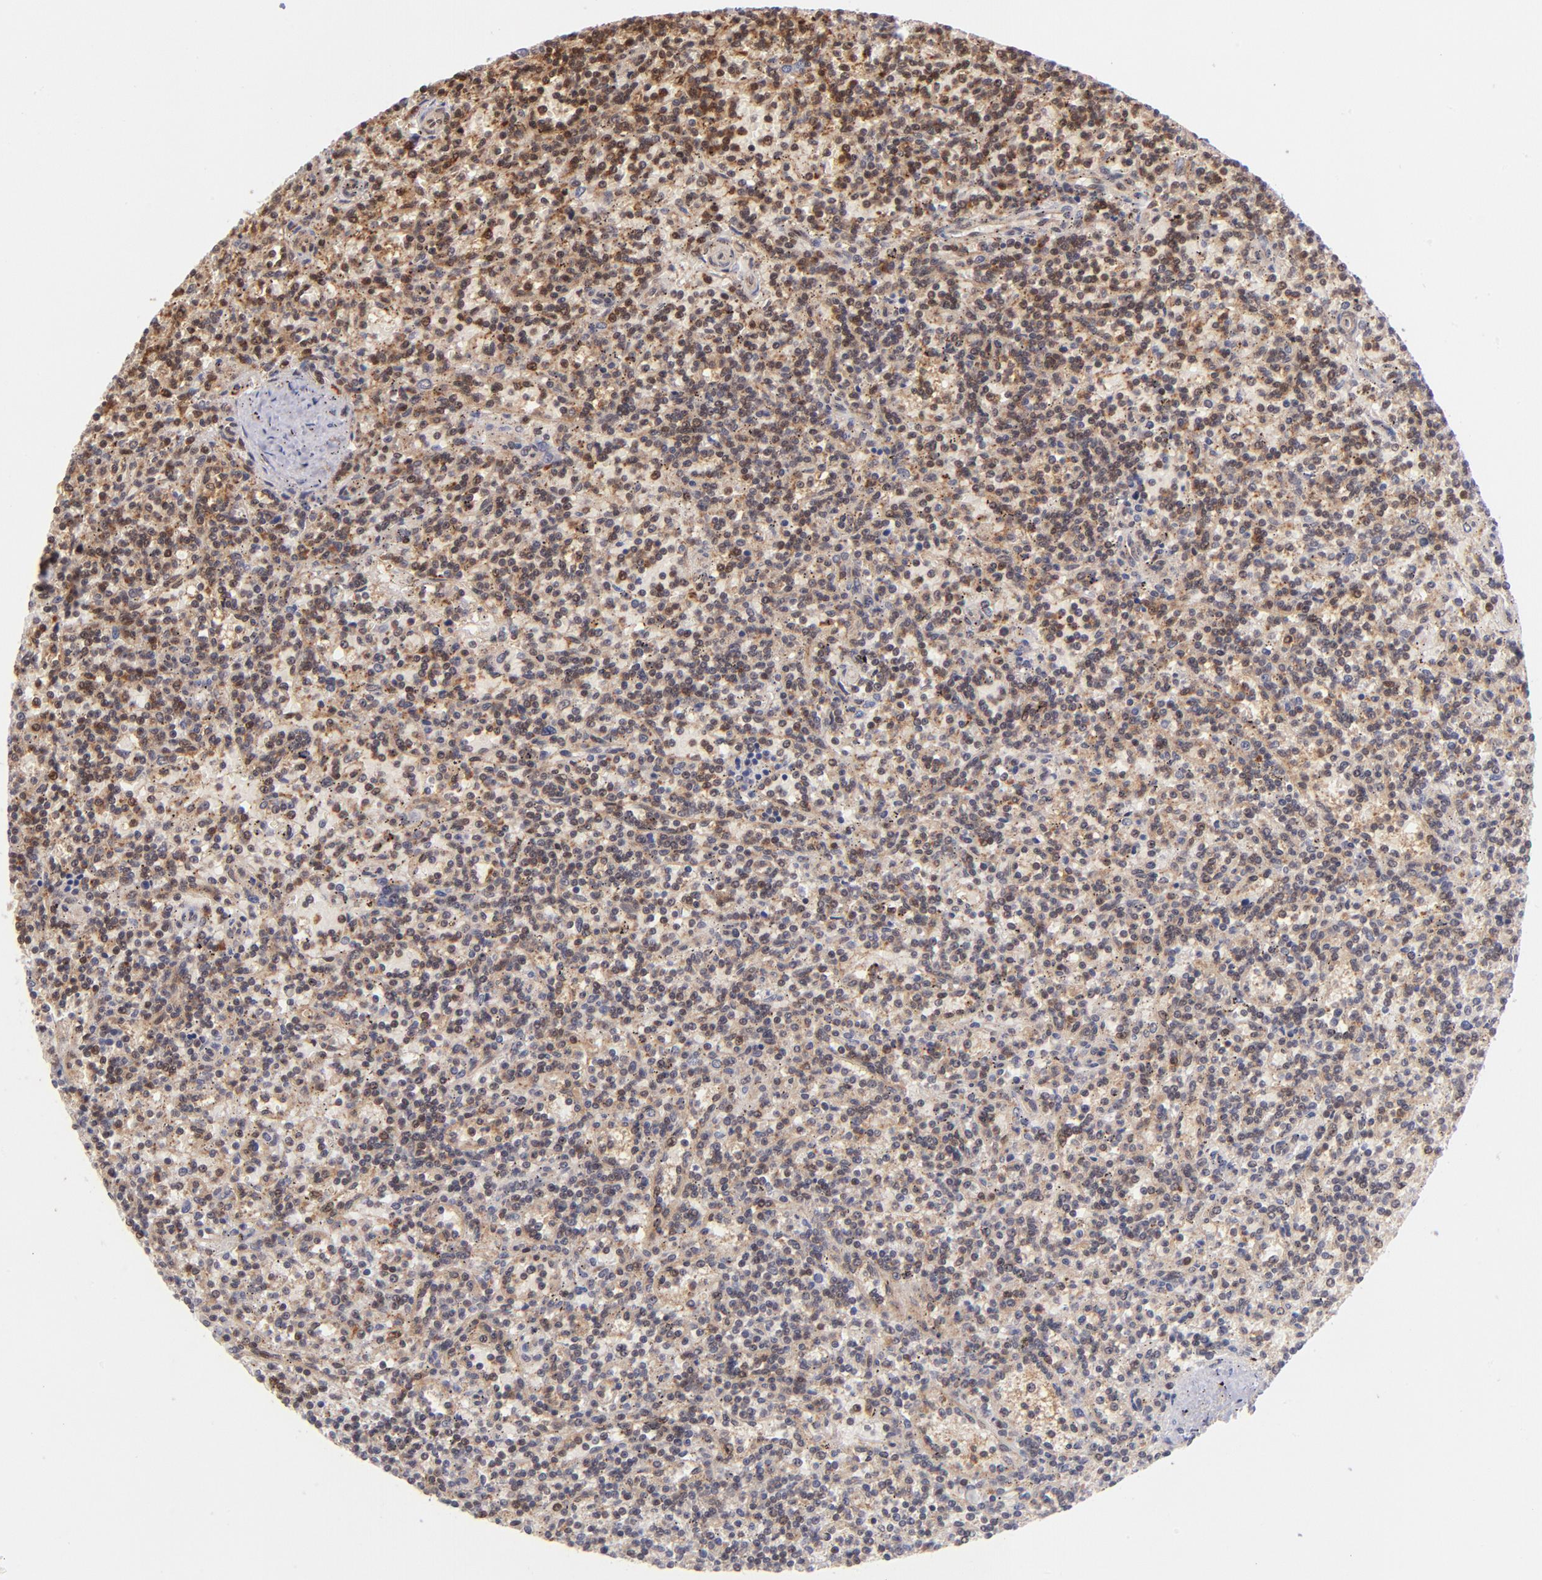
{"staining": {"intensity": "strong", "quantity": "25%-75%", "location": "cytoplasmic/membranous,nuclear"}, "tissue": "lymphoma", "cell_type": "Tumor cells", "image_type": "cancer", "snomed": [{"axis": "morphology", "description": "Malignant lymphoma, non-Hodgkin's type, Low grade"}, {"axis": "topography", "description": "Spleen"}], "caption": "Human lymphoma stained for a protein (brown) shows strong cytoplasmic/membranous and nuclear positive positivity in approximately 25%-75% of tumor cells.", "gene": "YWHAB", "patient": {"sex": "male", "age": 73}}